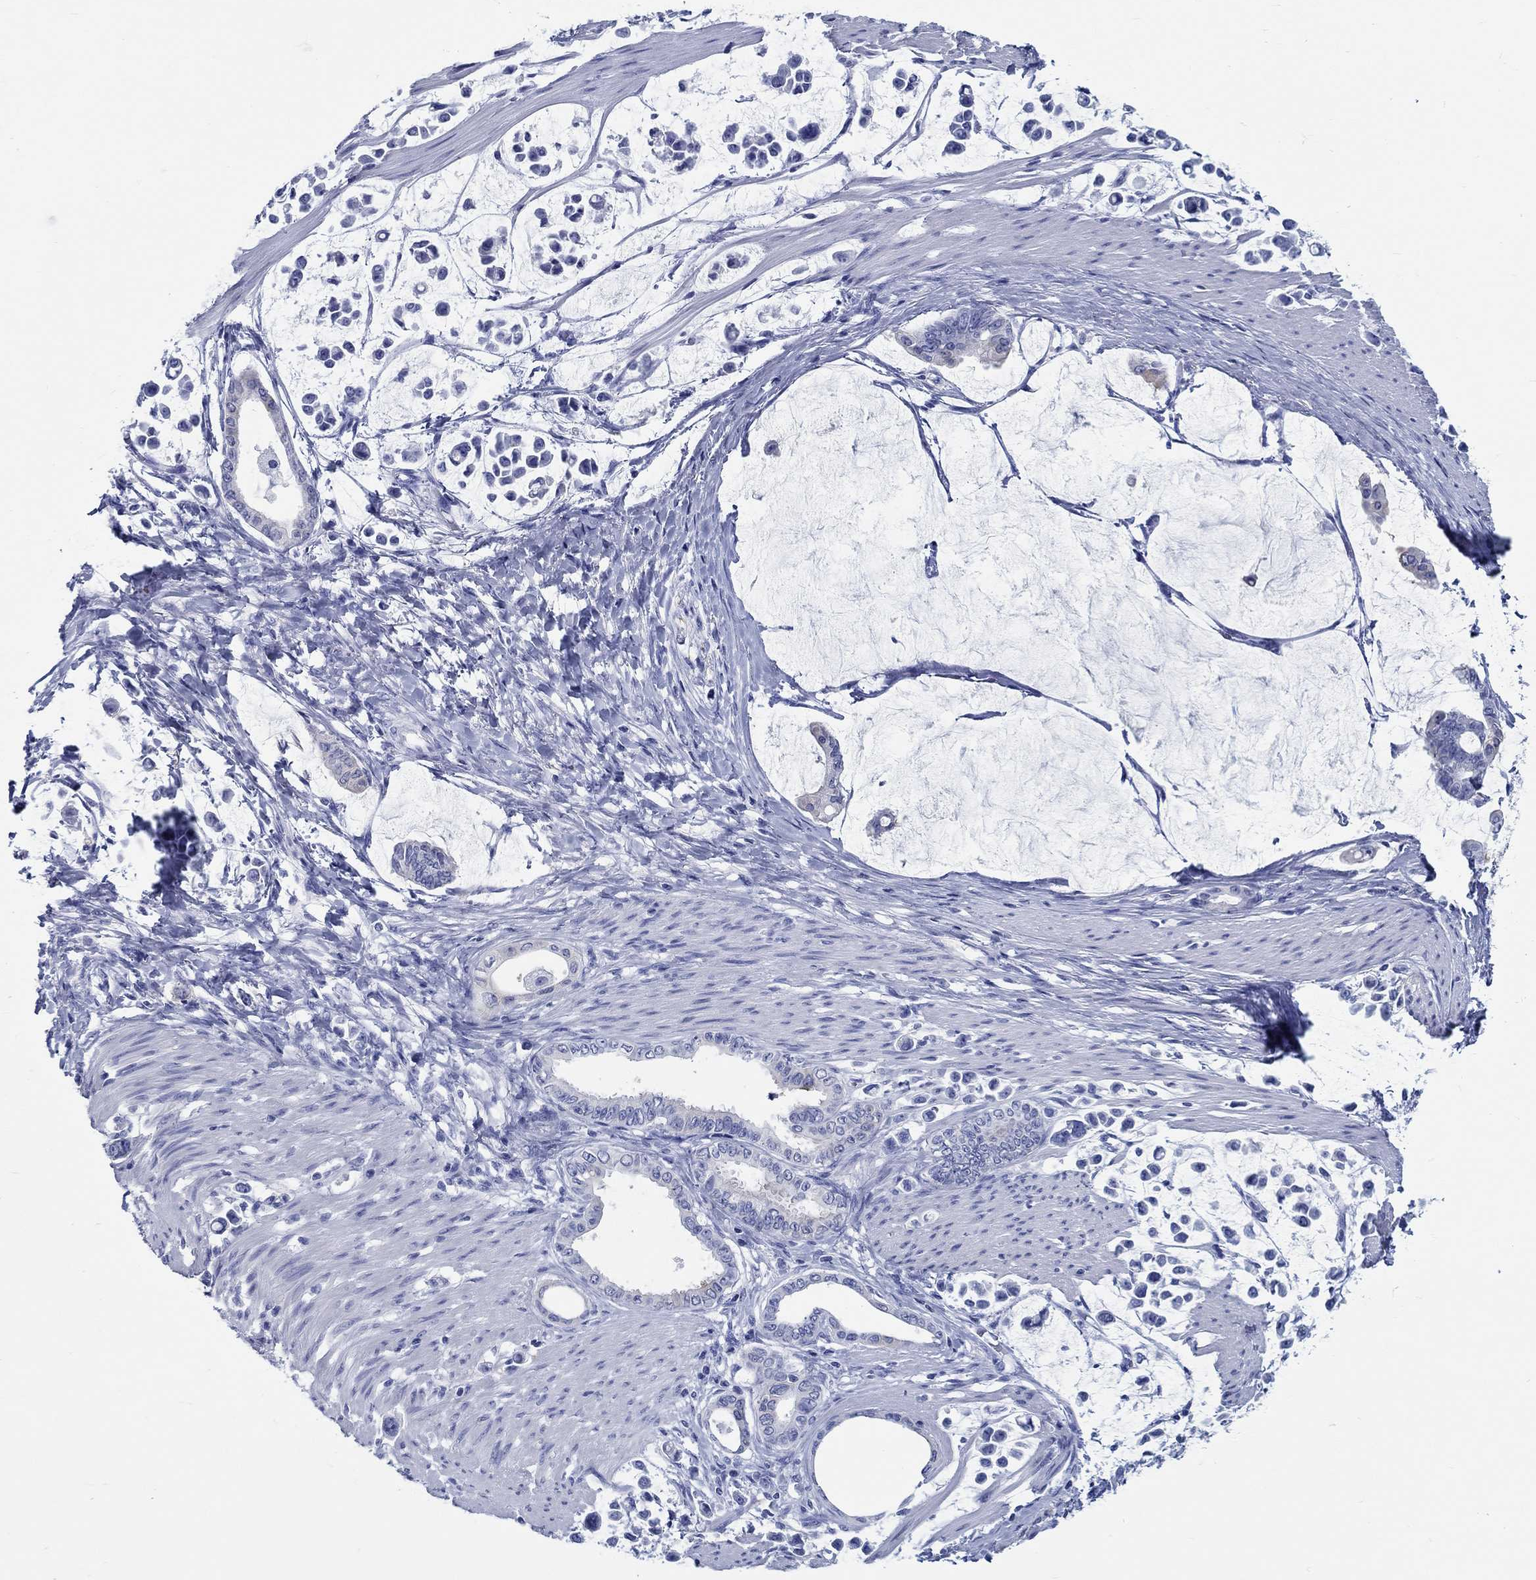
{"staining": {"intensity": "negative", "quantity": "none", "location": "none"}, "tissue": "stomach cancer", "cell_type": "Tumor cells", "image_type": "cancer", "snomed": [{"axis": "morphology", "description": "Adenocarcinoma, NOS"}, {"axis": "topography", "description": "Stomach"}], "caption": "Human stomach adenocarcinoma stained for a protein using IHC reveals no expression in tumor cells.", "gene": "FBXO2", "patient": {"sex": "male", "age": 82}}